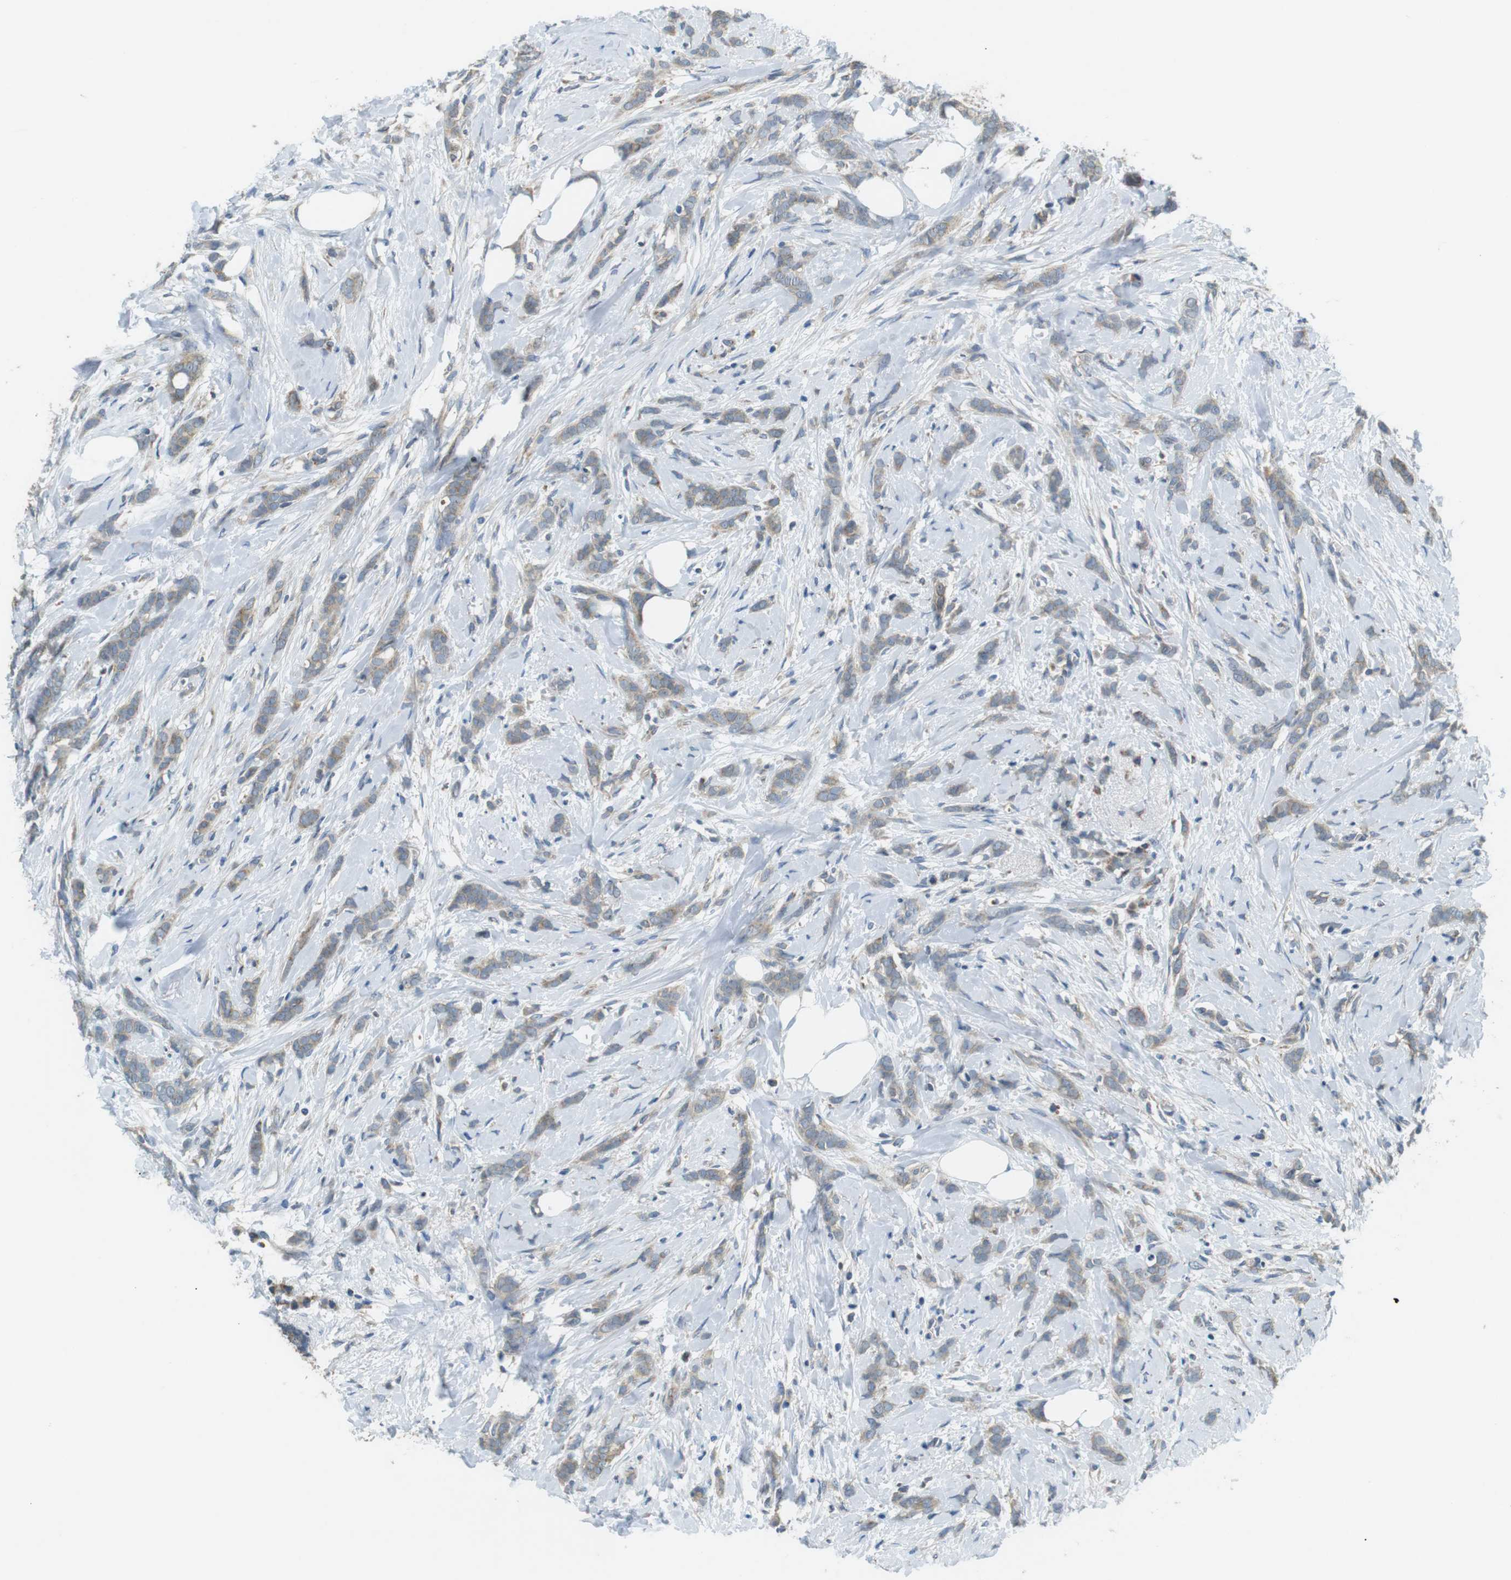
{"staining": {"intensity": "weak", "quantity": ">75%", "location": "cytoplasmic/membranous"}, "tissue": "breast cancer", "cell_type": "Tumor cells", "image_type": "cancer", "snomed": [{"axis": "morphology", "description": "Lobular carcinoma, in situ"}, {"axis": "morphology", "description": "Lobular carcinoma"}, {"axis": "topography", "description": "Breast"}], "caption": "The micrograph demonstrates a brown stain indicating the presence of a protein in the cytoplasmic/membranous of tumor cells in lobular carcinoma in situ (breast).", "gene": "BACE1", "patient": {"sex": "female", "age": 41}}